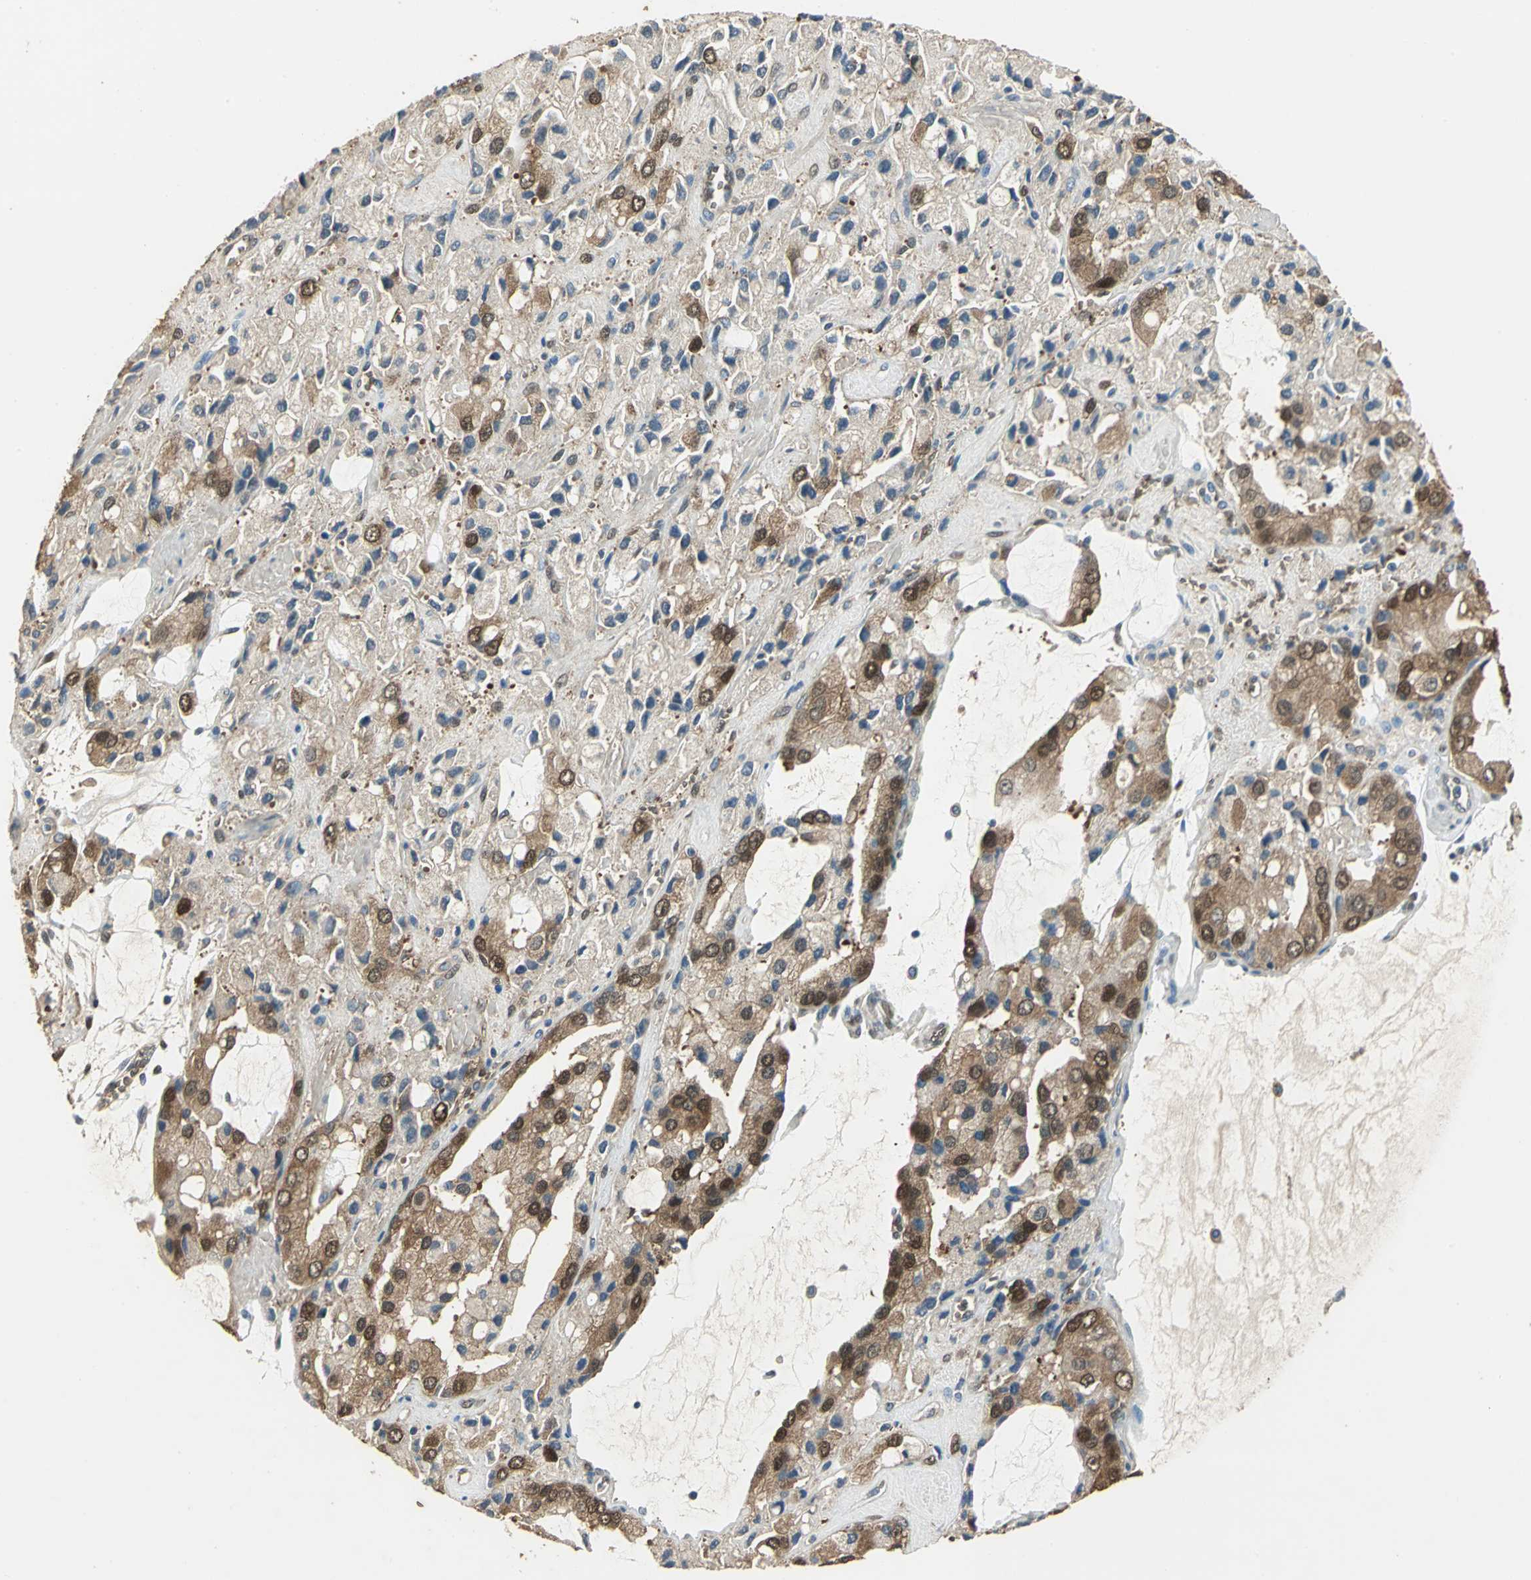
{"staining": {"intensity": "moderate", "quantity": ">75%", "location": "cytoplasmic/membranous,nuclear"}, "tissue": "prostate cancer", "cell_type": "Tumor cells", "image_type": "cancer", "snomed": [{"axis": "morphology", "description": "Adenocarcinoma, High grade"}, {"axis": "topography", "description": "Prostate"}], "caption": "High-grade adenocarcinoma (prostate) stained for a protein shows moderate cytoplasmic/membranous and nuclear positivity in tumor cells.", "gene": "DDAH1", "patient": {"sex": "male", "age": 67}}